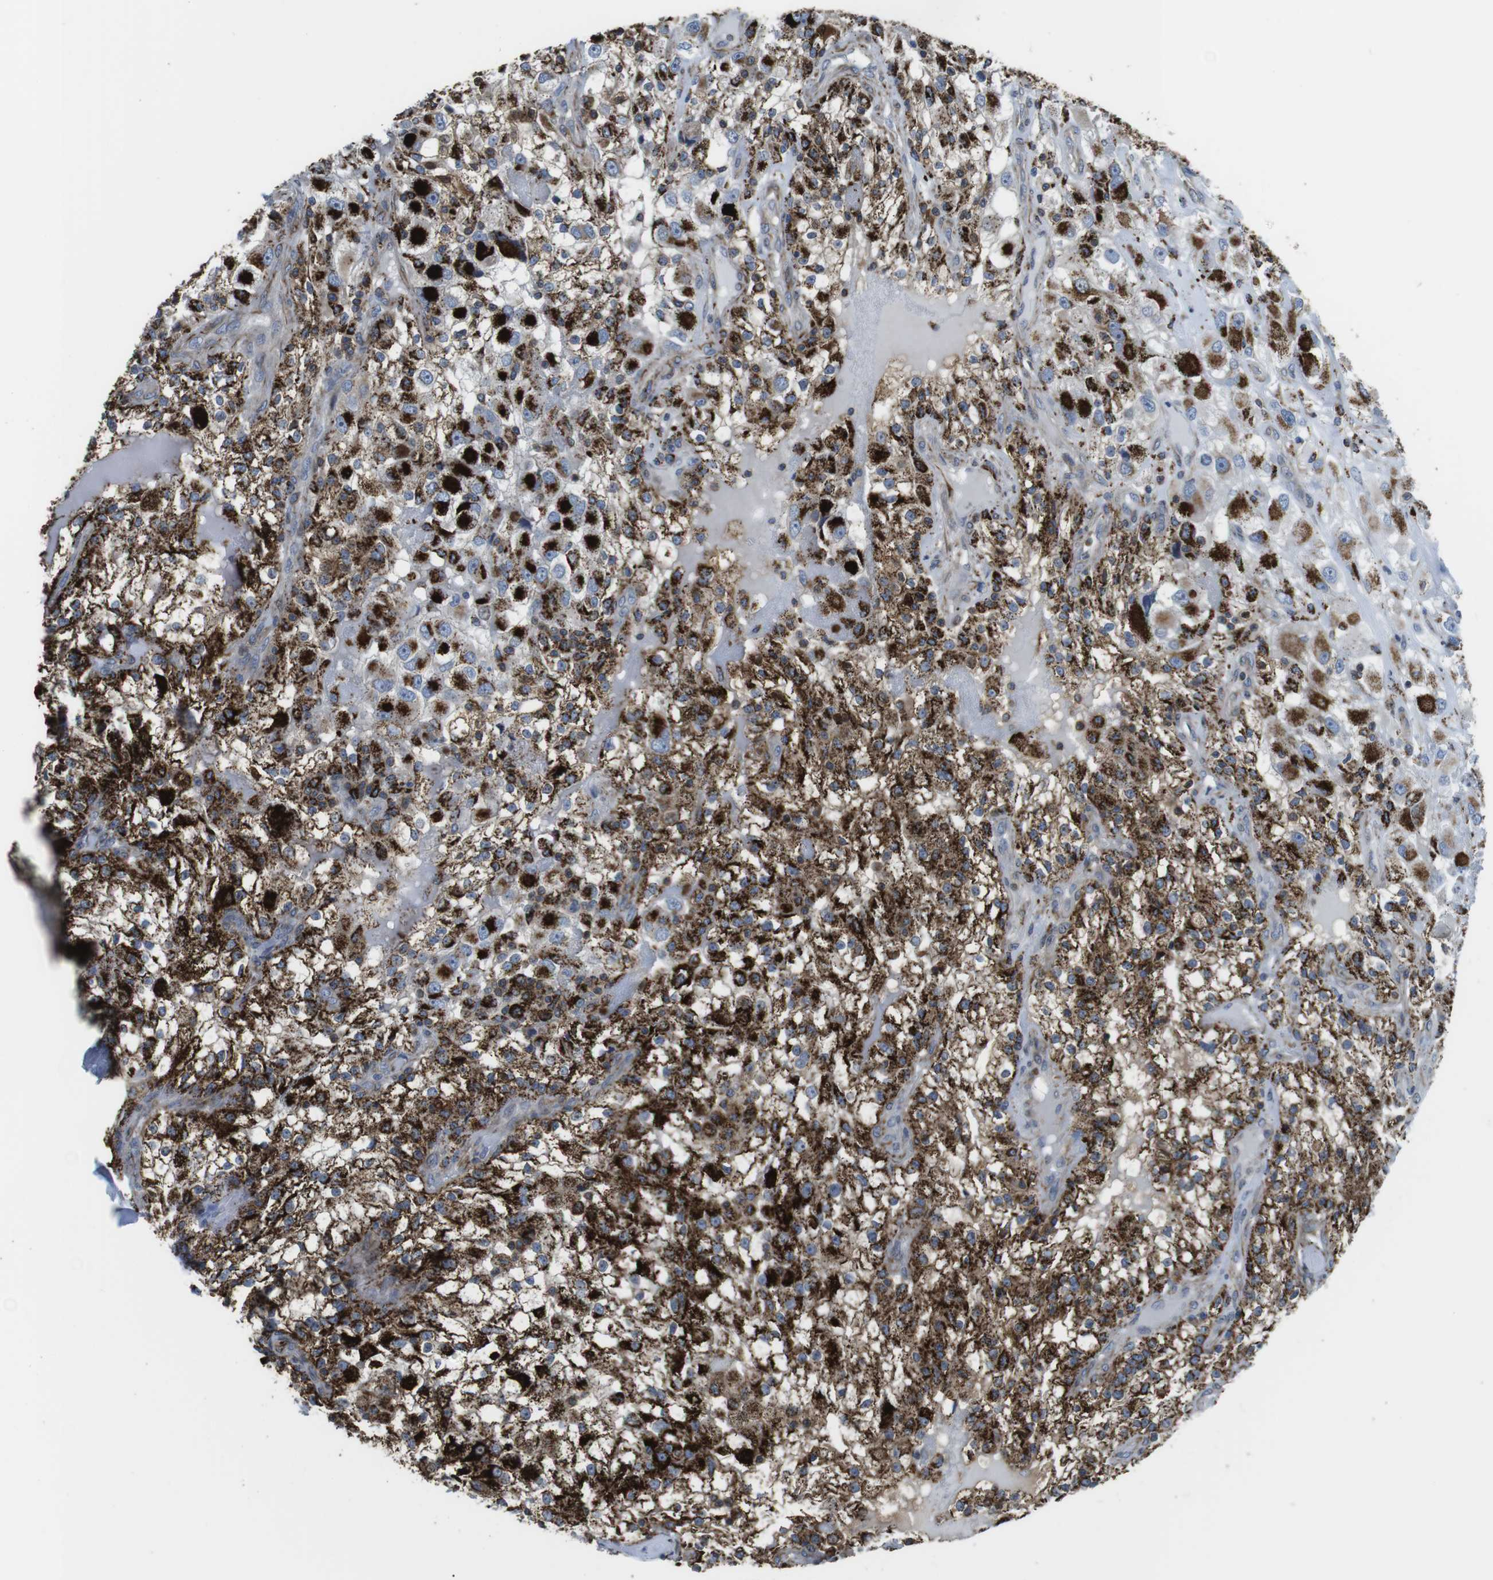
{"staining": {"intensity": "strong", "quantity": "25%-75%", "location": "cytoplasmic/membranous"}, "tissue": "renal cancer", "cell_type": "Tumor cells", "image_type": "cancer", "snomed": [{"axis": "morphology", "description": "Adenocarcinoma, NOS"}, {"axis": "topography", "description": "Kidney"}], "caption": "Protein expression by immunohistochemistry displays strong cytoplasmic/membranous expression in approximately 25%-75% of tumor cells in renal cancer. The staining was performed using DAB, with brown indicating positive protein expression. Nuclei are stained blue with hematoxylin.", "gene": "KCNE3", "patient": {"sex": "female", "age": 52}}